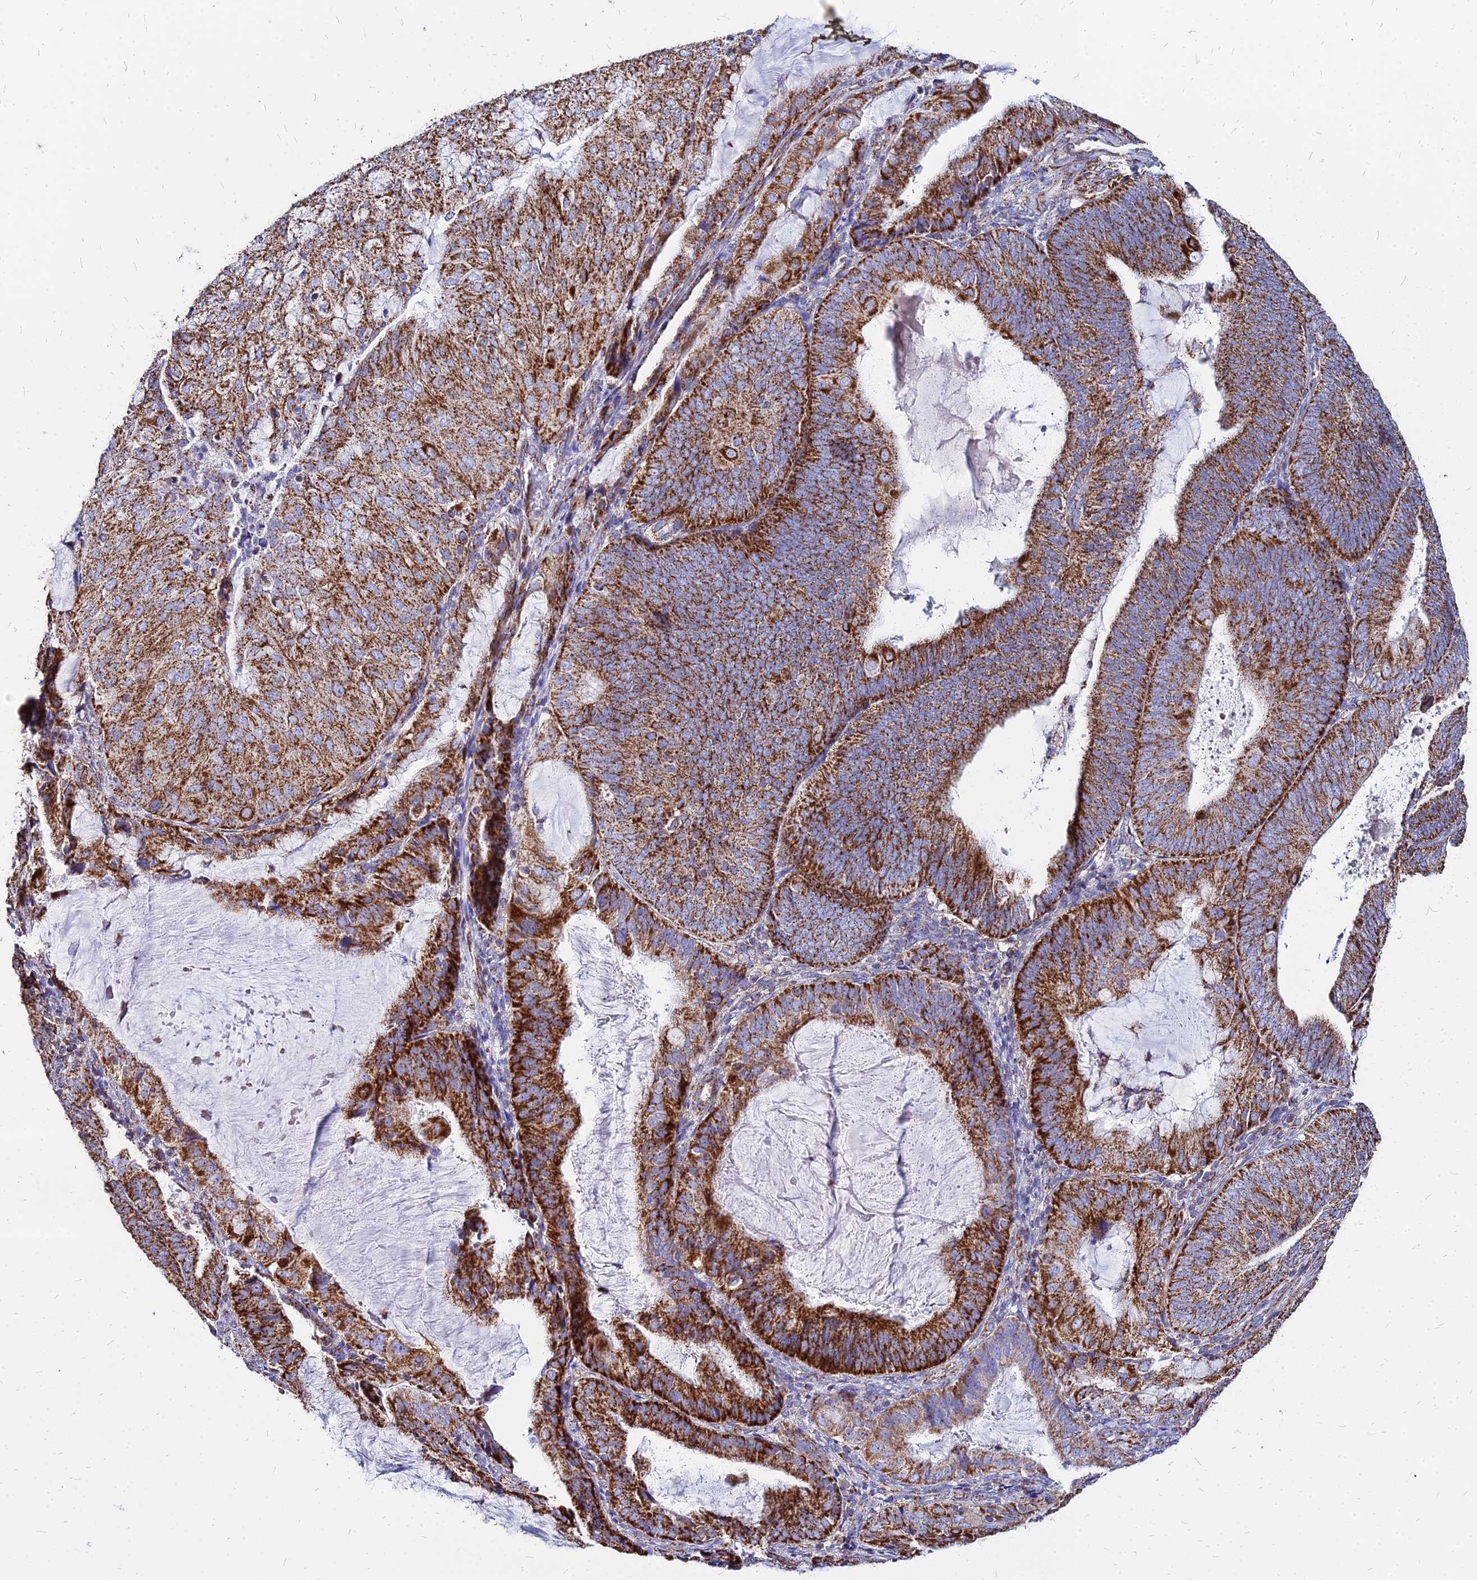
{"staining": {"intensity": "strong", "quantity": ">75%", "location": "cytoplasmic/membranous"}, "tissue": "endometrial cancer", "cell_type": "Tumor cells", "image_type": "cancer", "snomed": [{"axis": "morphology", "description": "Adenocarcinoma, NOS"}, {"axis": "topography", "description": "Endometrium"}], "caption": "The photomicrograph displays staining of endometrial cancer, revealing strong cytoplasmic/membranous protein positivity (brown color) within tumor cells. (DAB IHC with brightfield microscopy, high magnification).", "gene": "DLD", "patient": {"sex": "female", "age": 81}}